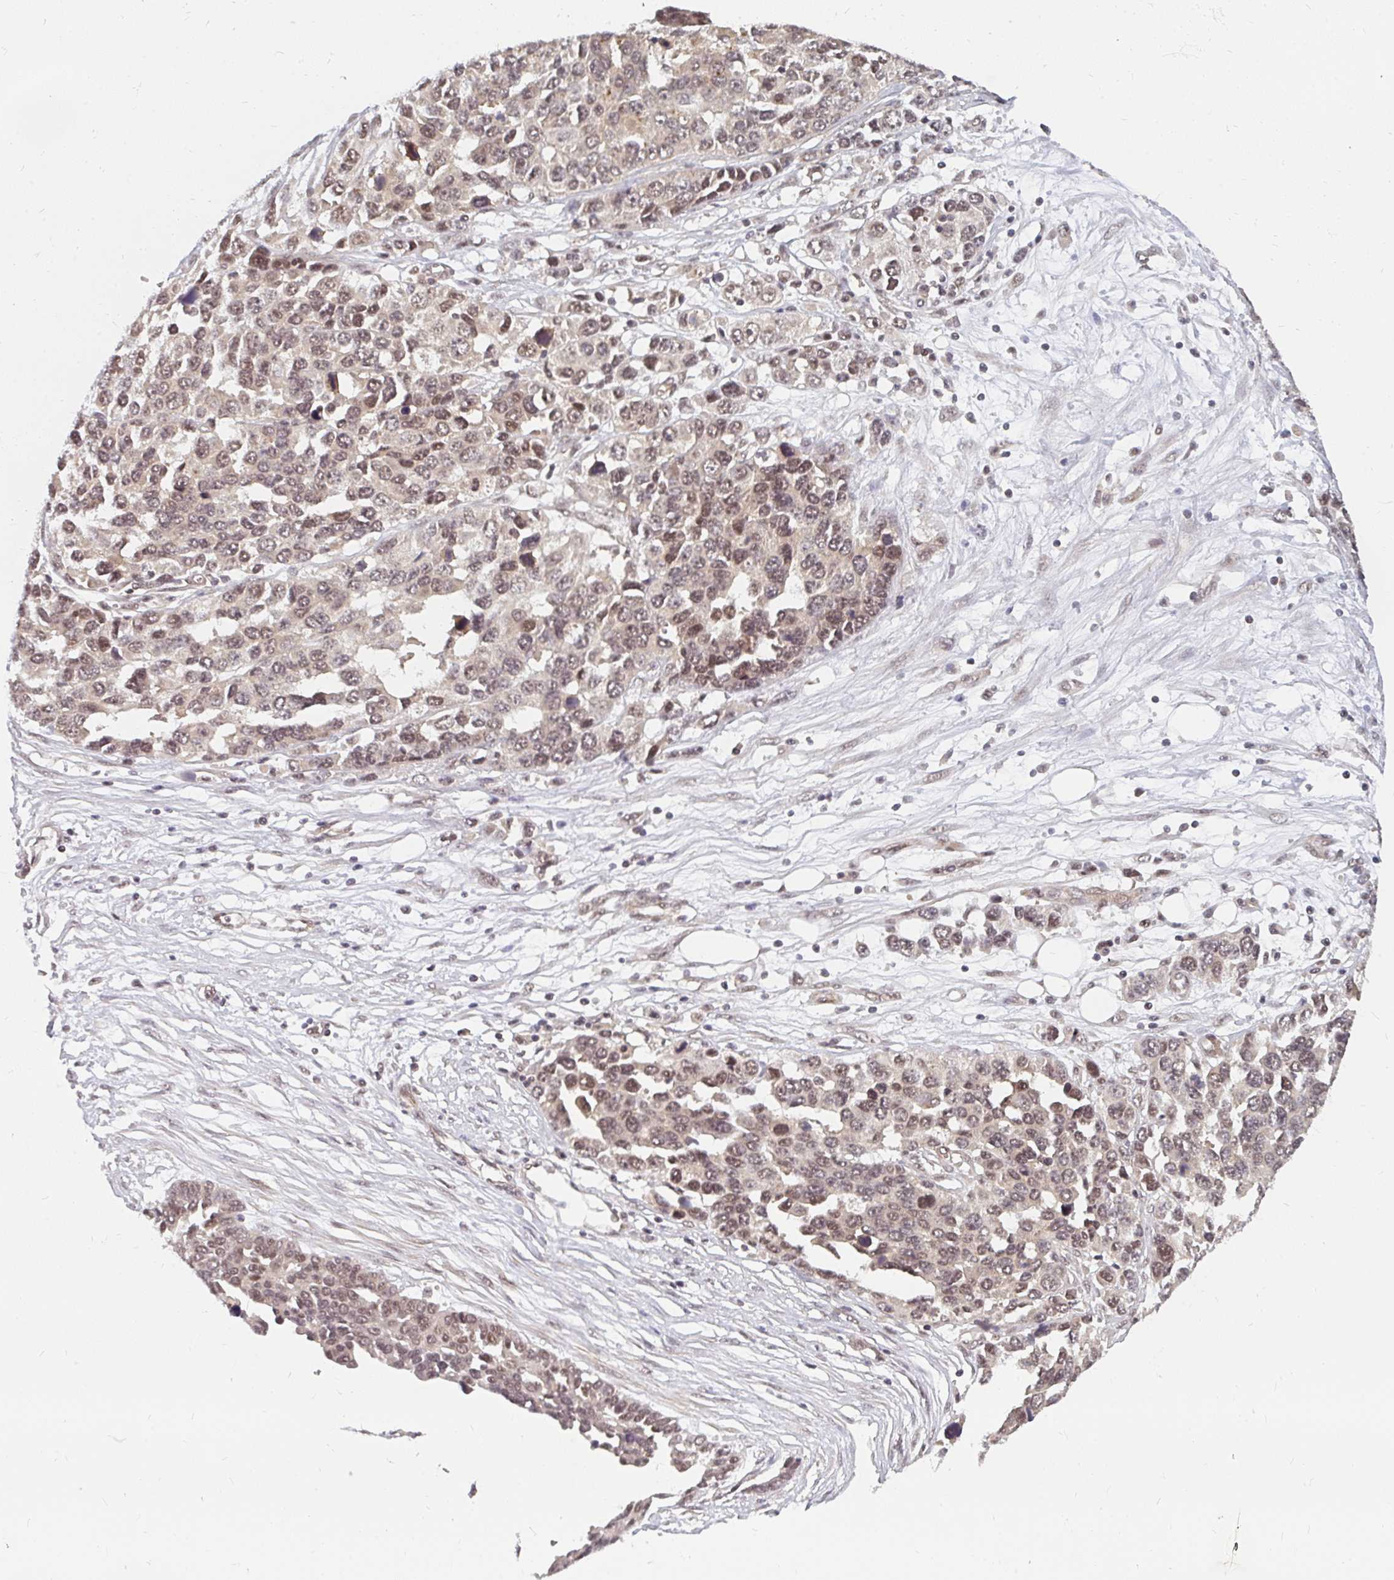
{"staining": {"intensity": "moderate", "quantity": ">75%", "location": "nuclear"}, "tissue": "ovarian cancer", "cell_type": "Tumor cells", "image_type": "cancer", "snomed": [{"axis": "morphology", "description": "Cystadenocarcinoma, serous, NOS"}, {"axis": "topography", "description": "Ovary"}], "caption": "A brown stain highlights moderate nuclear staining of a protein in human ovarian serous cystadenocarcinoma tumor cells.", "gene": "GTF3C6", "patient": {"sex": "female", "age": 76}}